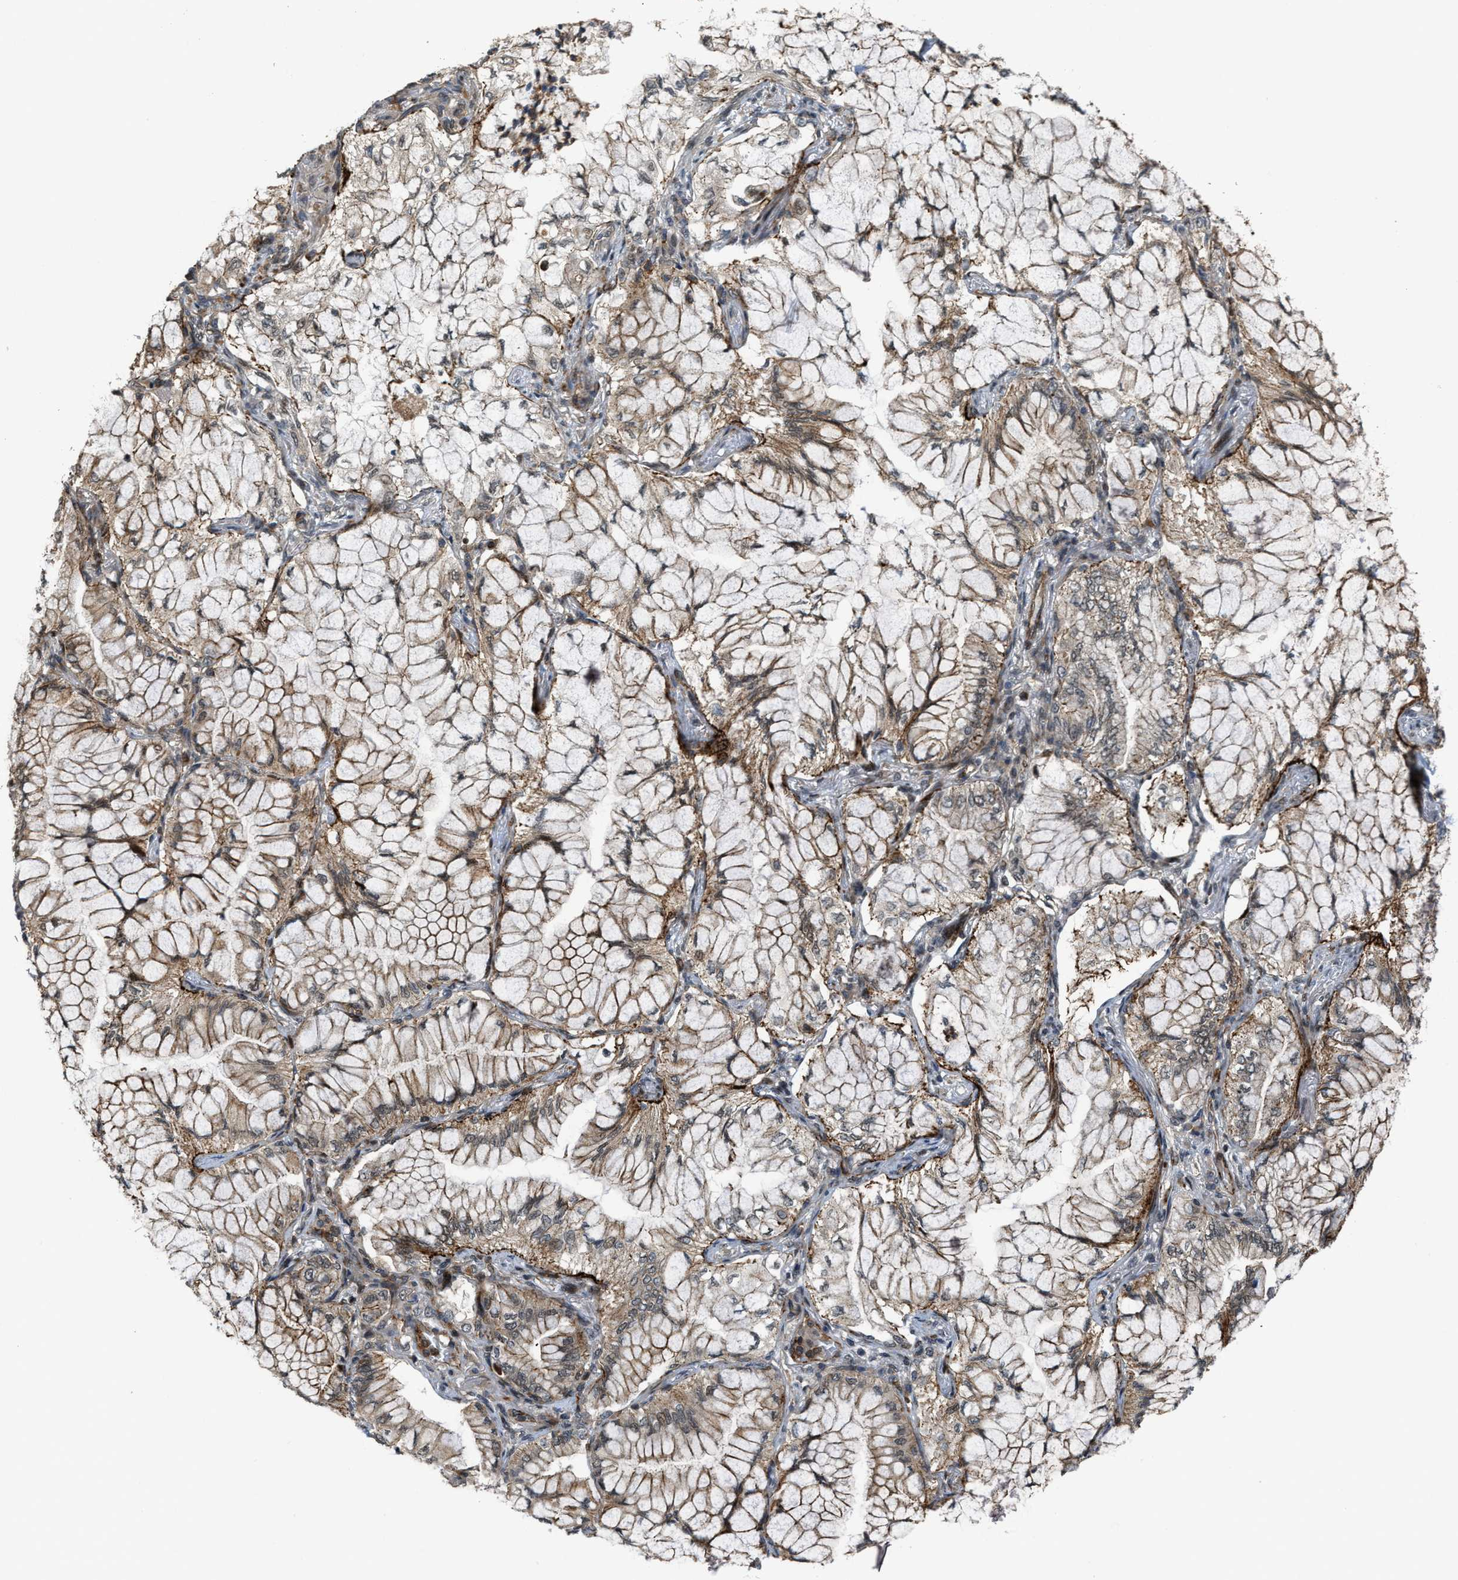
{"staining": {"intensity": "moderate", "quantity": ">75%", "location": "cytoplasmic/membranous"}, "tissue": "lung cancer", "cell_type": "Tumor cells", "image_type": "cancer", "snomed": [{"axis": "morphology", "description": "Adenocarcinoma, NOS"}, {"axis": "topography", "description": "Lung"}], "caption": "Protein expression analysis of lung cancer (adenocarcinoma) demonstrates moderate cytoplasmic/membranous staining in about >75% of tumor cells.", "gene": "DPF2", "patient": {"sex": "female", "age": 70}}